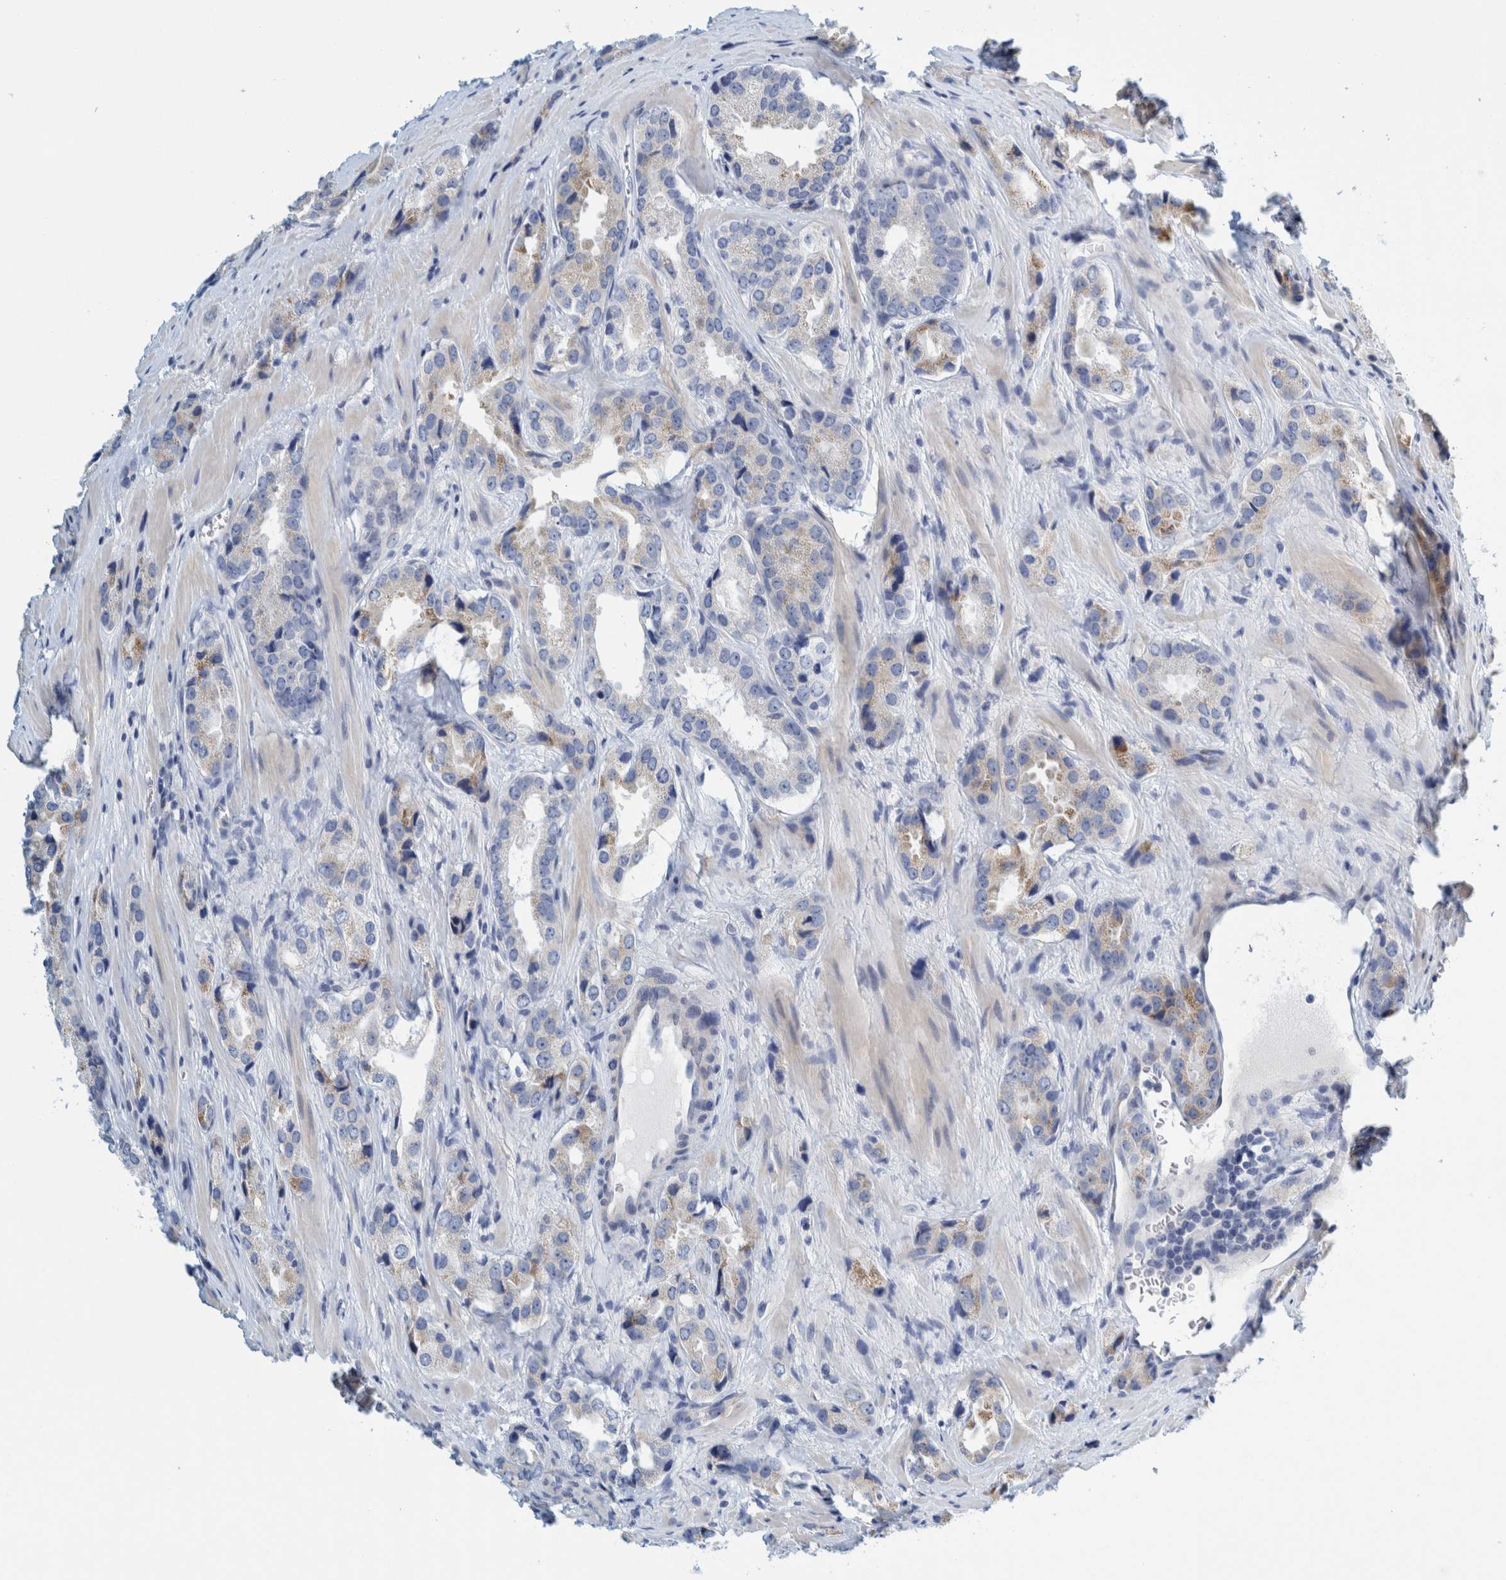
{"staining": {"intensity": "weak", "quantity": "<25%", "location": "cytoplasmic/membranous"}, "tissue": "prostate cancer", "cell_type": "Tumor cells", "image_type": "cancer", "snomed": [{"axis": "morphology", "description": "Adenocarcinoma, High grade"}, {"axis": "topography", "description": "Prostate"}], "caption": "Tumor cells are negative for brown protein staining in prostate cancer.", "gene": "ZNF324B", "patient": {"sex": "male", "age": 63}}